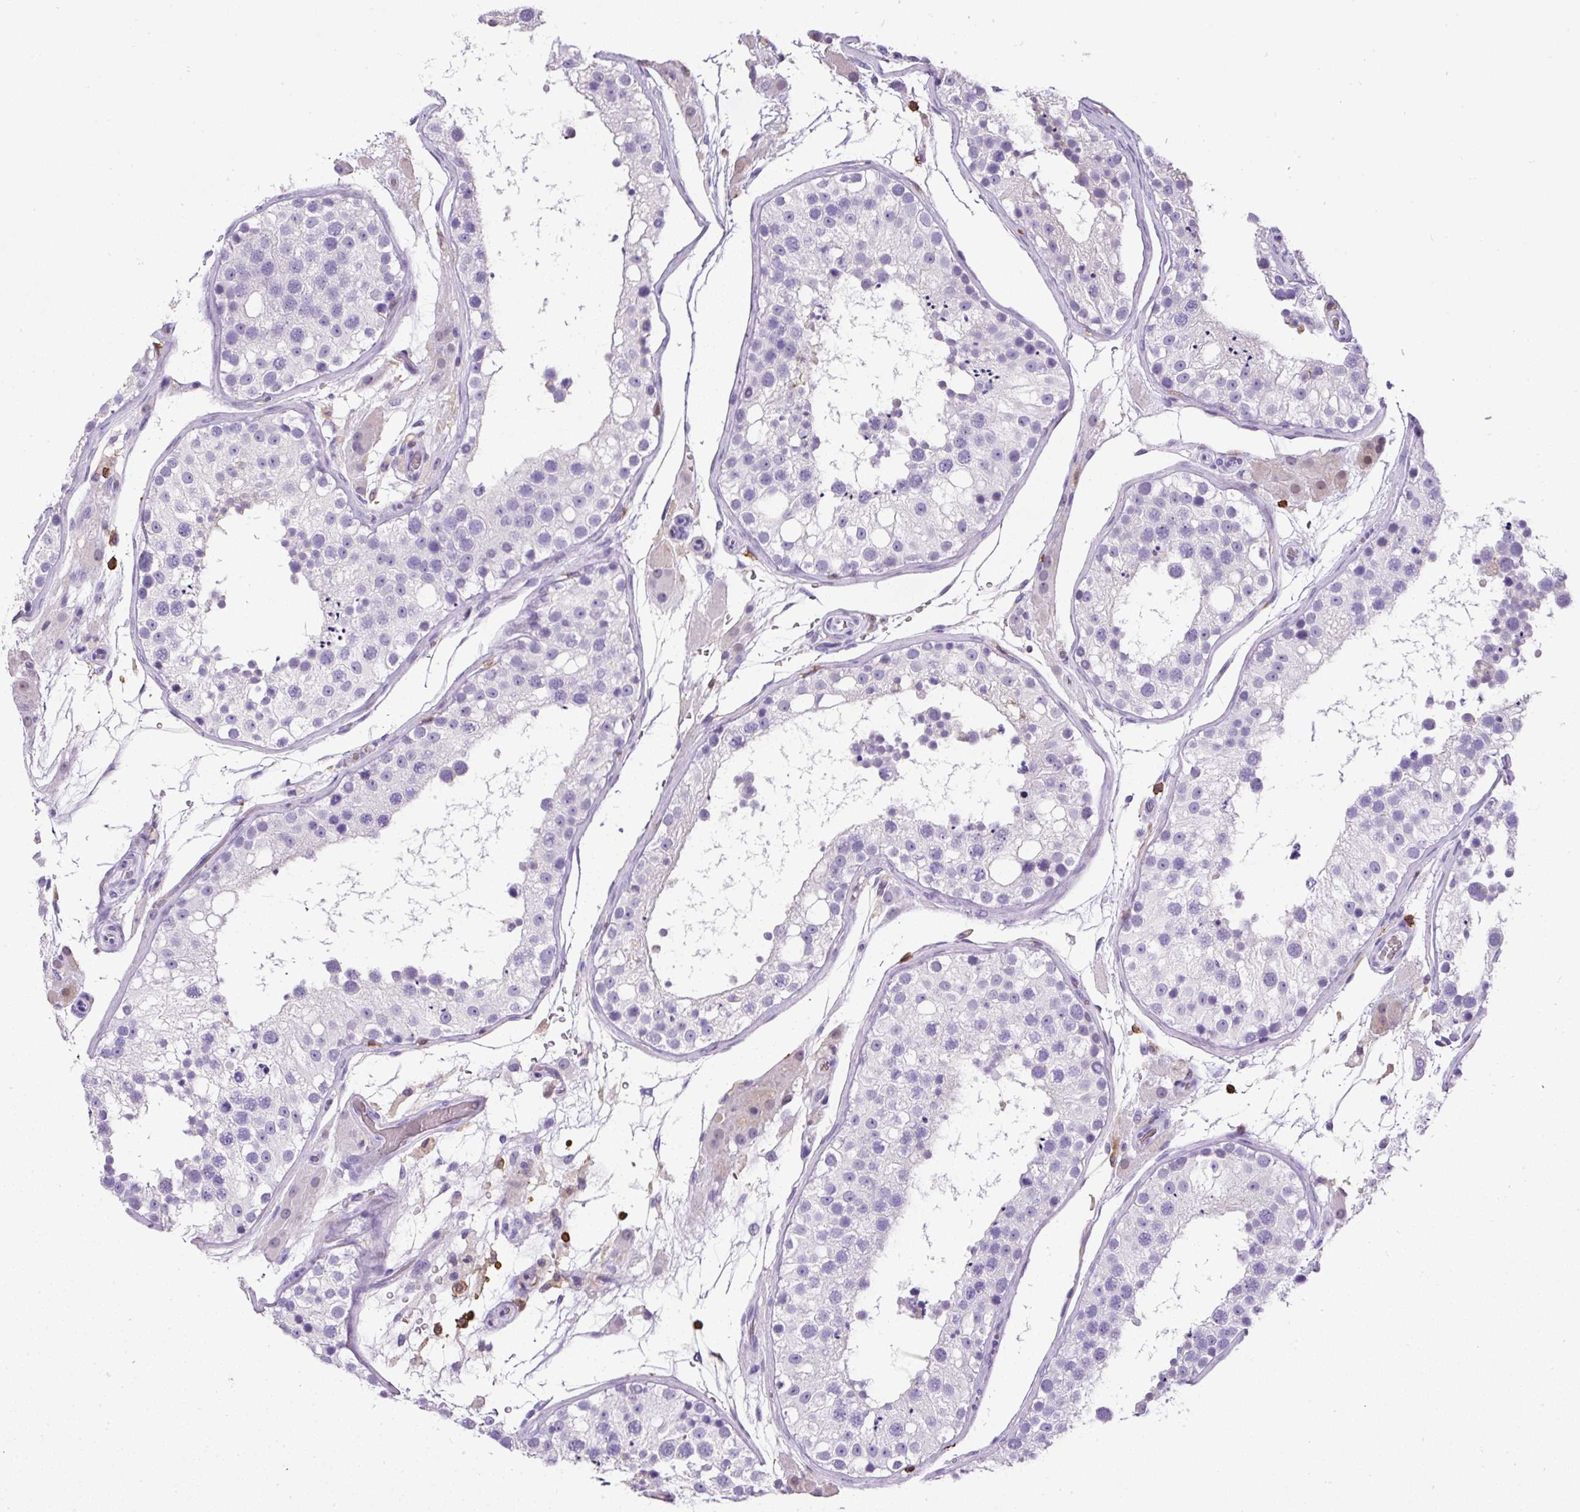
{"staining": {"intensity": "negative", "quantity": "none", "location": "none"}, "tissue": "testis", "cell_type": "Cells in seminiferous ducts", "image_type": "normal", "snomed": [{"axis": "morphology", "description": "Normal tissue, NOS"}, {"axis": "topography", "description": "Testis"}], "caption": "IHC of normal human testis demonstrates no positivity in cells in seminiferous ducts. (Brightfield microscopy of DAB IHC at high magnification).", "gene": "FAM228B", "patient": {"sex": "male", "age": 26}}